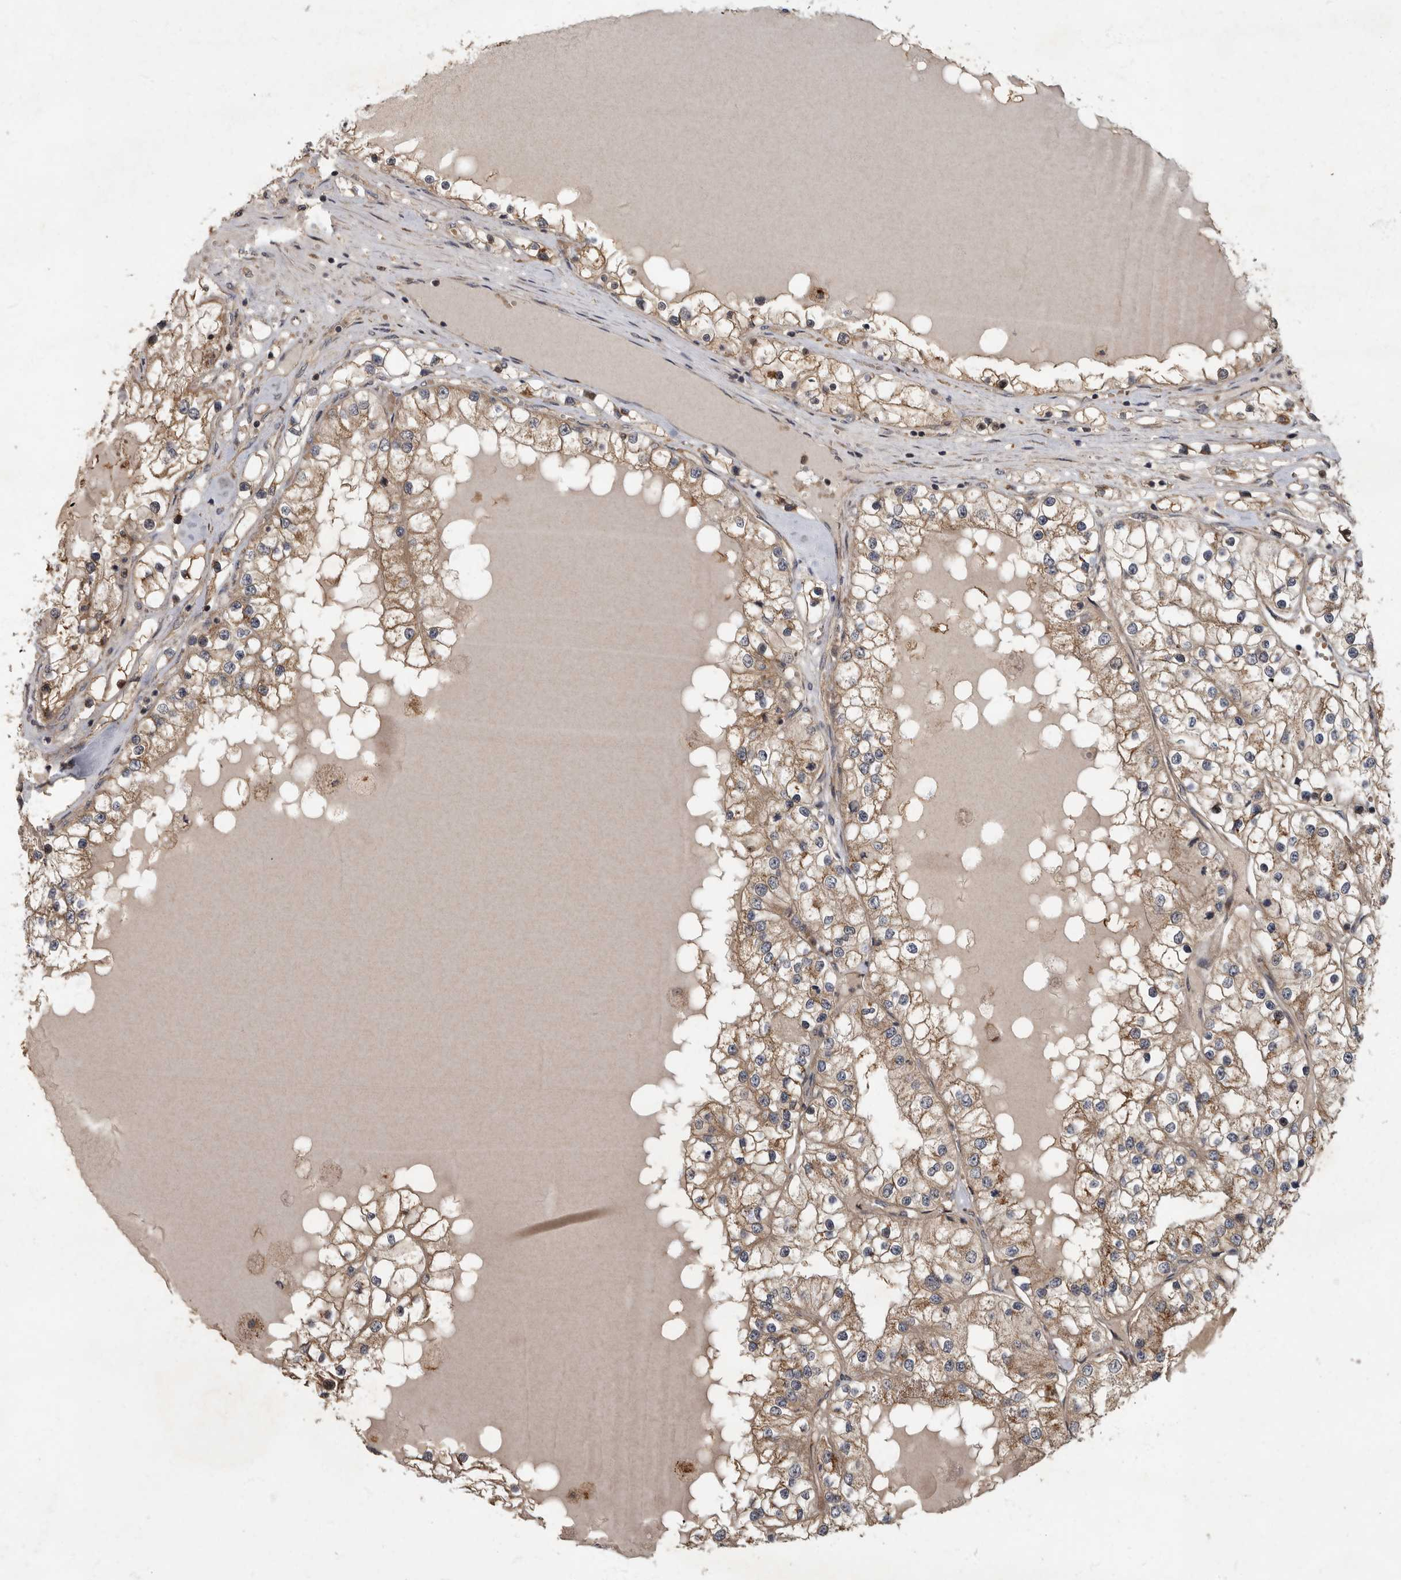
{"staining": {"intensity": "moderate", "quantity": ">75%", "location": "cytoplasmic/membranous"}, "tissue": "renal cancer", "cell_type": "Tumor cells", "image_type": "cancer", "snomed": [{"axis": "morphology", "description": "Adenocarcinoma, NOS"}, {"axis": "topography", "description": "Kidney"}], "caption": "Immunohistochemical staining of human renal cancer demonstrates moderate cytoplasmic/membranous protein positivity in about >75% of tumor cells.", "gene": "IQCK", "patient": {"sex": "male", "age": 68}}